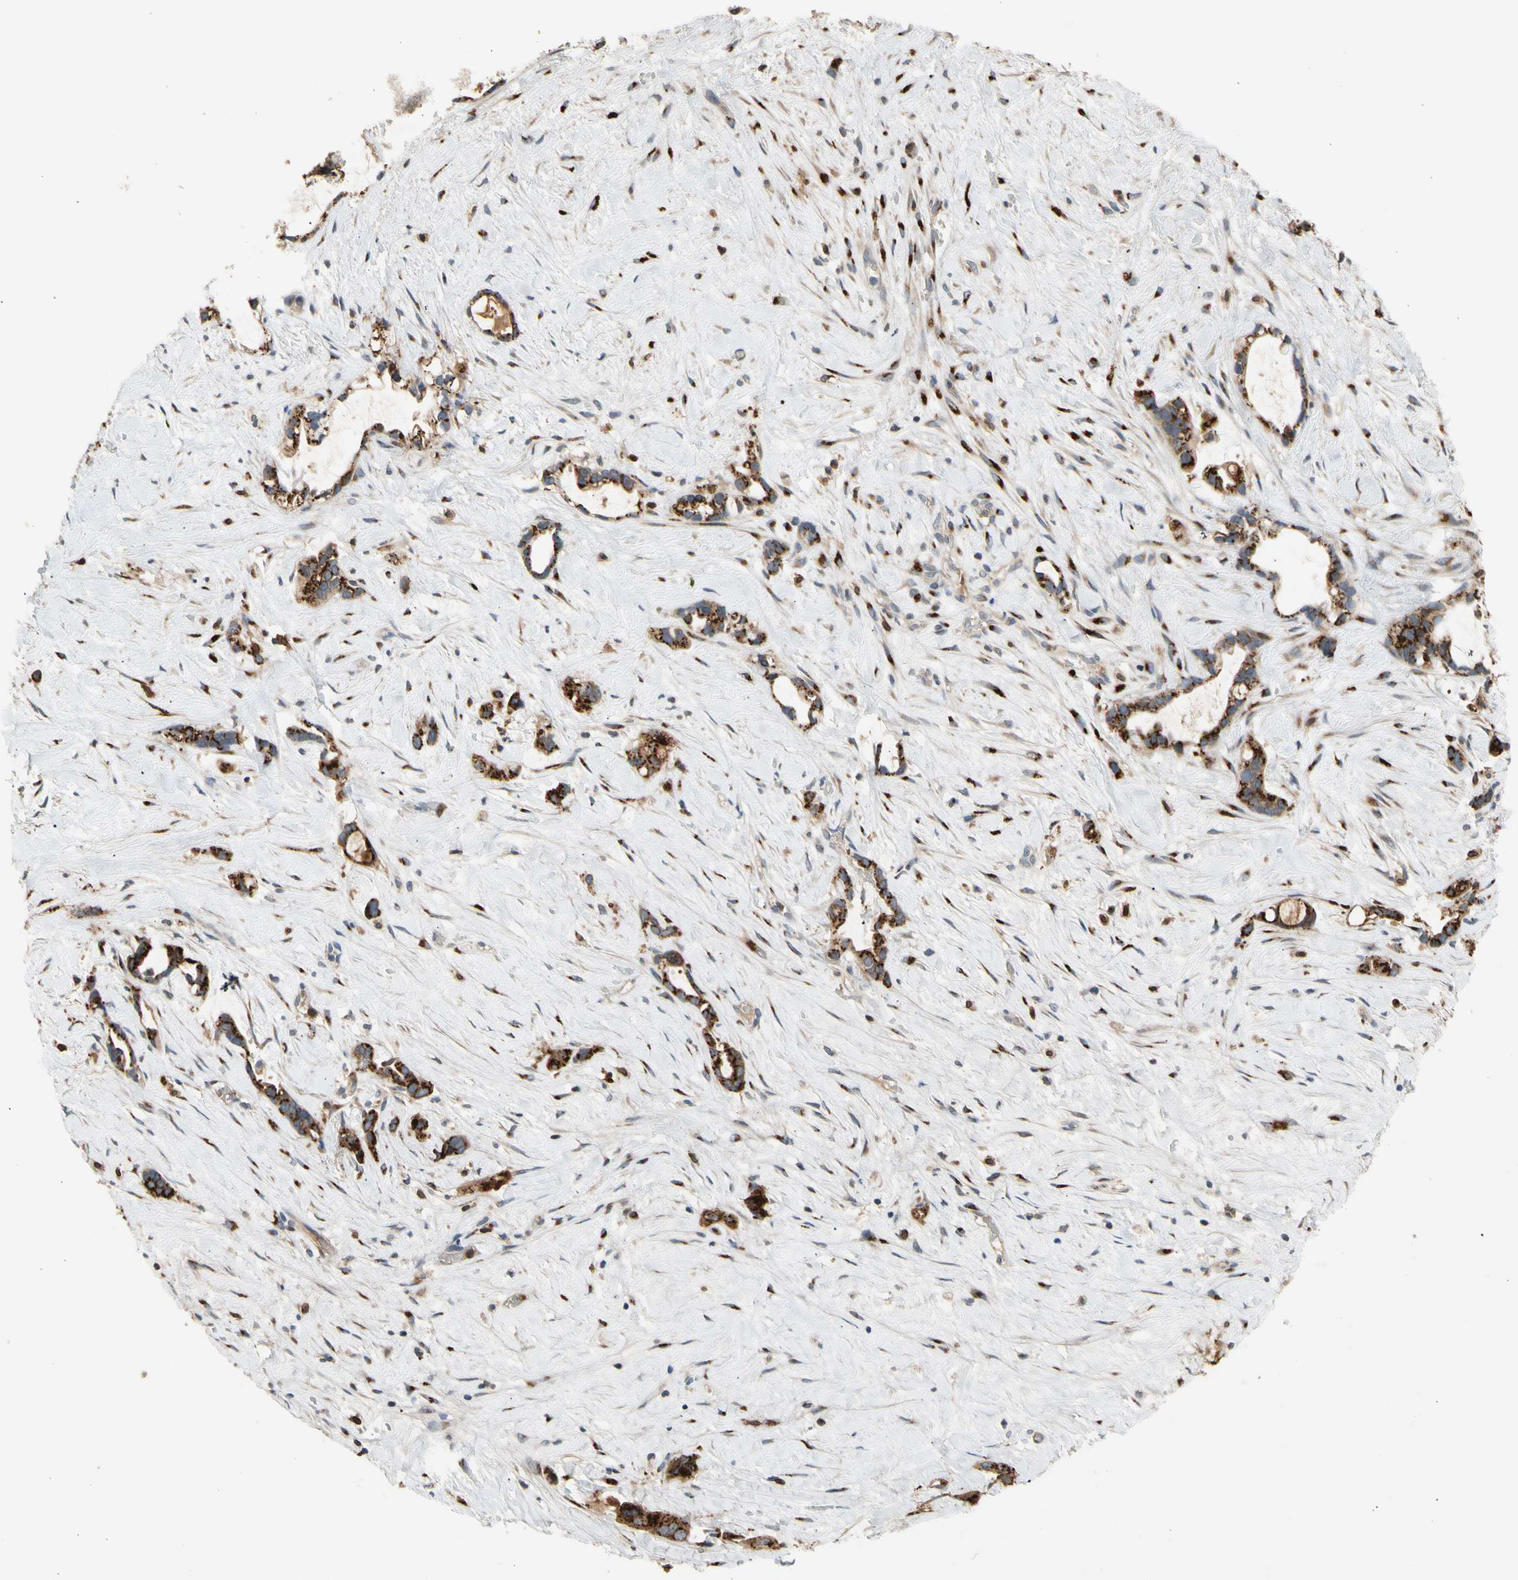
{"staining": {"intensity": "strong", "quantity": ">75%", "location": "cytoplasmic/membranous"}, "tissue": "liver cancer", "cell_type": "Tumor cells", "image_type": "cancer", "snomed": [{"axis": "morphology", "description": "Cholangiocarcinoma"}, {"axis": "topography", "description": "Liver"}], "caption": "An image showing strong cytoplasmic/membranous positivity in approximately >75% of tumor cells in liver cancer, as visualized by brown immunohistochemical staining.", "gene": "GALNT5", "patient": {"sex": "female", "age": 65}}